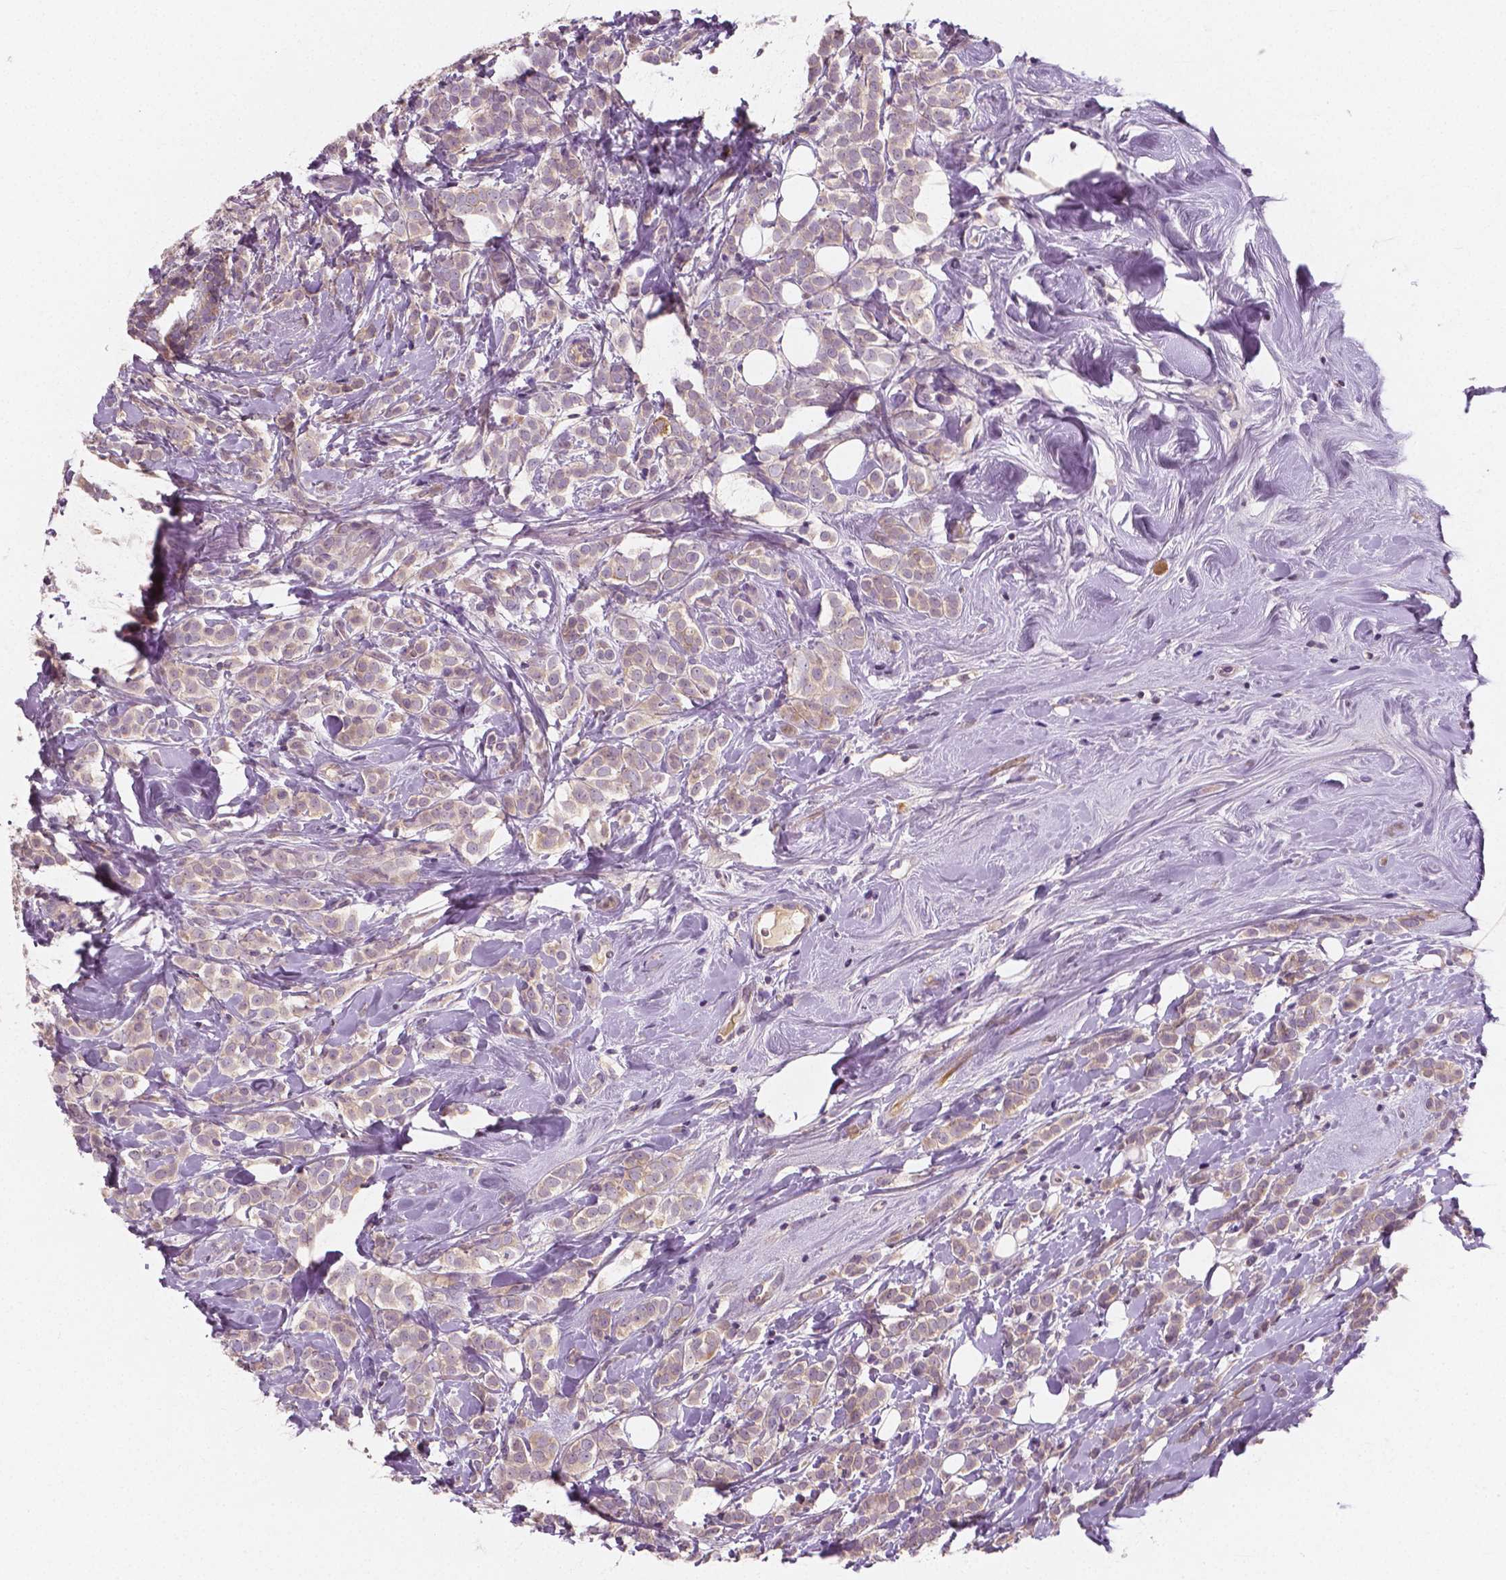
{"staining": {"intensity": "weak", "quantity": "<25%", "location": "cytoplasmic/membranous"}, "tissue": "breast cancer", "cell_type": "Tumor cells", "image_type": "cancer", "snomed": [{"axis": "morphology", "description": "Lobular carcinoma"}, {"axis": "topography", "description": "Breast"}], "caption": "High power microscopy image of an IHC photomicrograph of breast lobular carcinoma, revealing no significant positivity in tumor cells.", "gene": "LSM14B", "patient": {"sex": "female", "age": 49}}